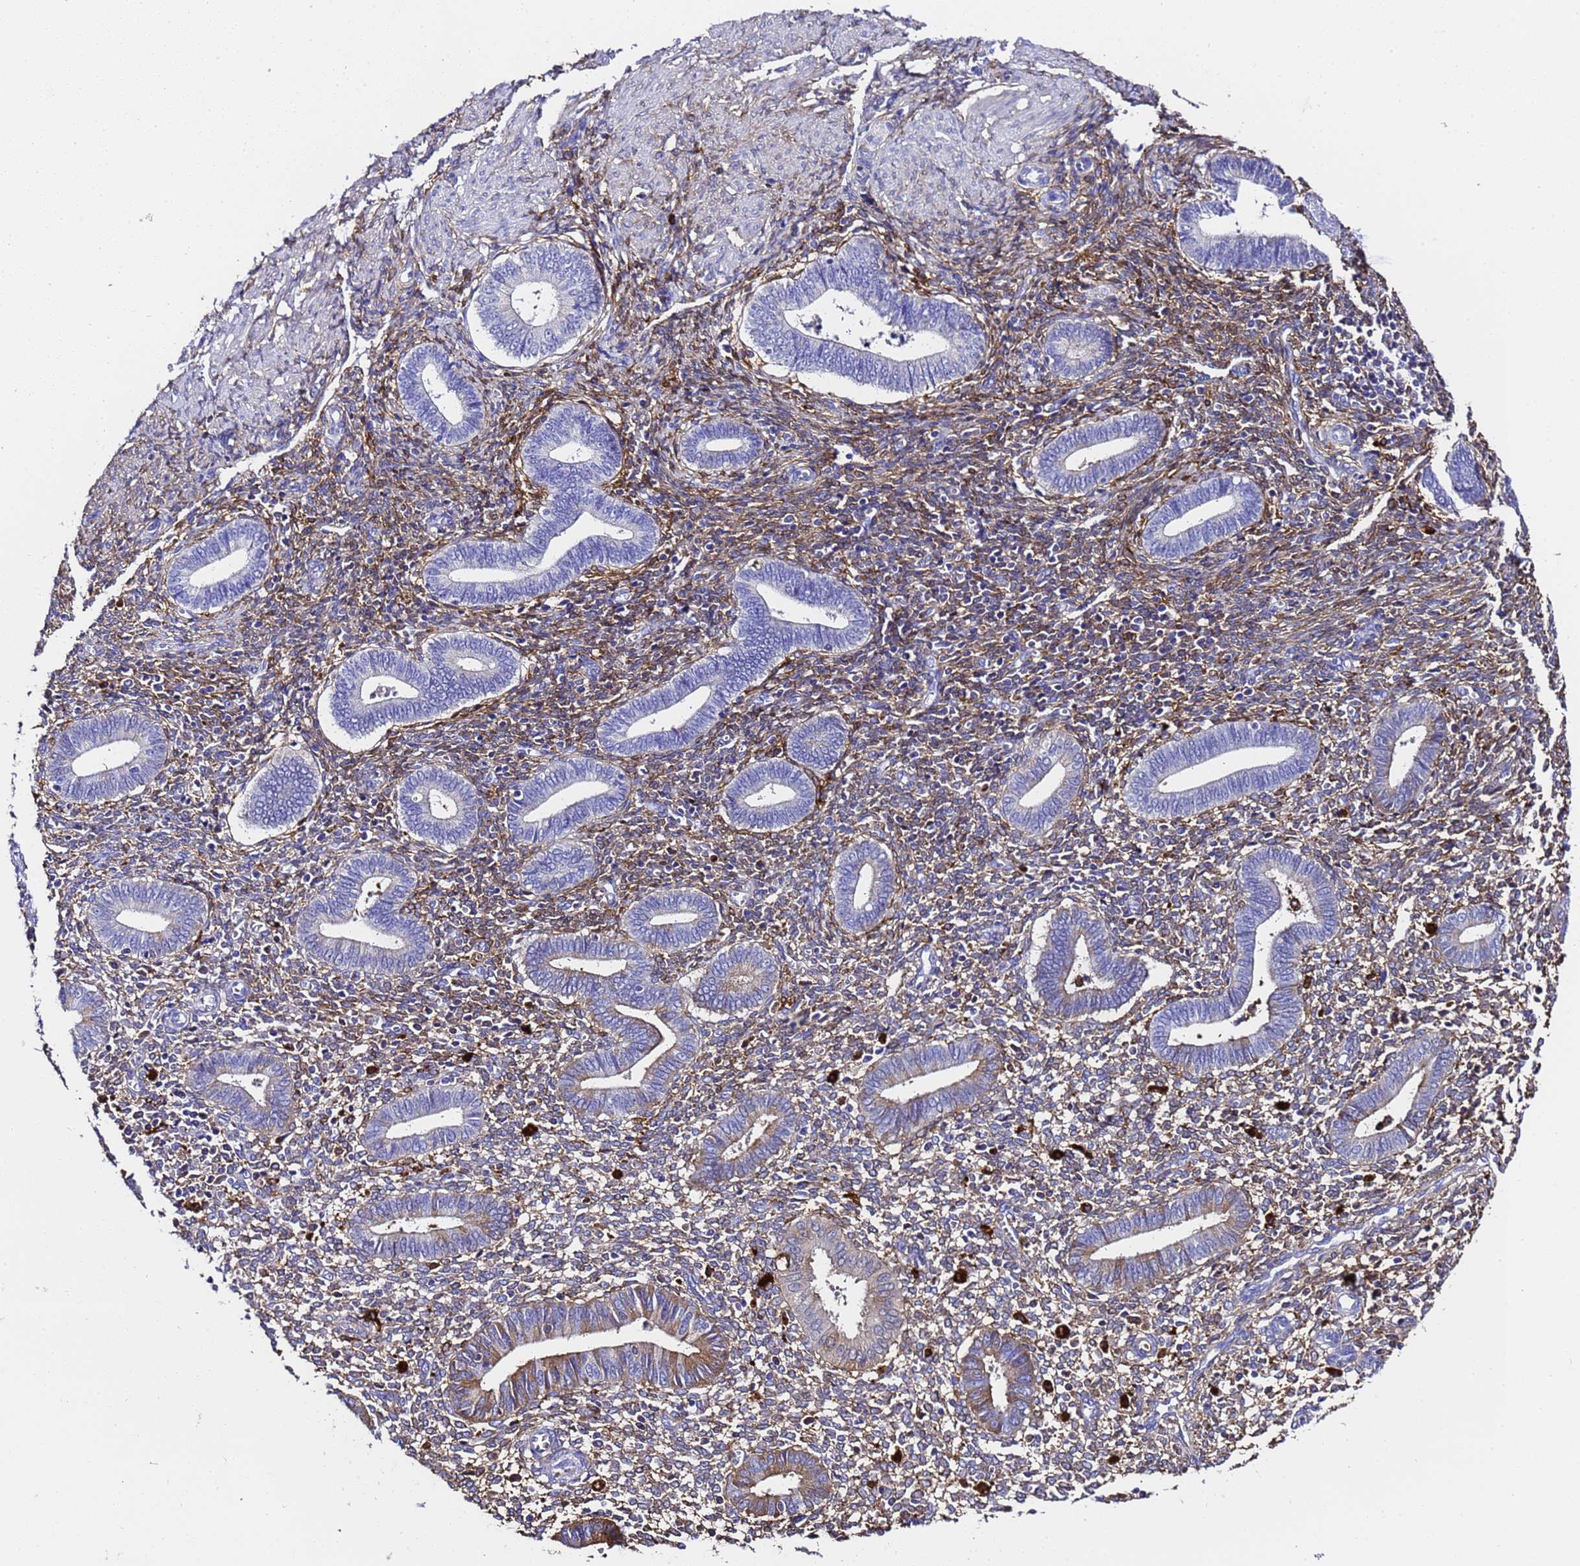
{"staining": {"intensity": "weak", "quantity": "25%-75%", "location": "cytoplasmic/membranous"}, "tissue": "endometrium", "cell_type": "Cells in endometrial stroma", "image_type": "normal", "snomed": [{"axis": "morphology", "description": "Normal tissue, NOS"}, {"axis": "topography", "description": "Endometrium"}], "caption": "Immunohistochemical staining of normal human endometrium exhibits 25%-75% levels of weak cytoplasmic/membranous protein staining in about 25%-75% of cells in endometrial stroma.", "gene": "FTL", "patient": {"sex": "female", "age": 44}}